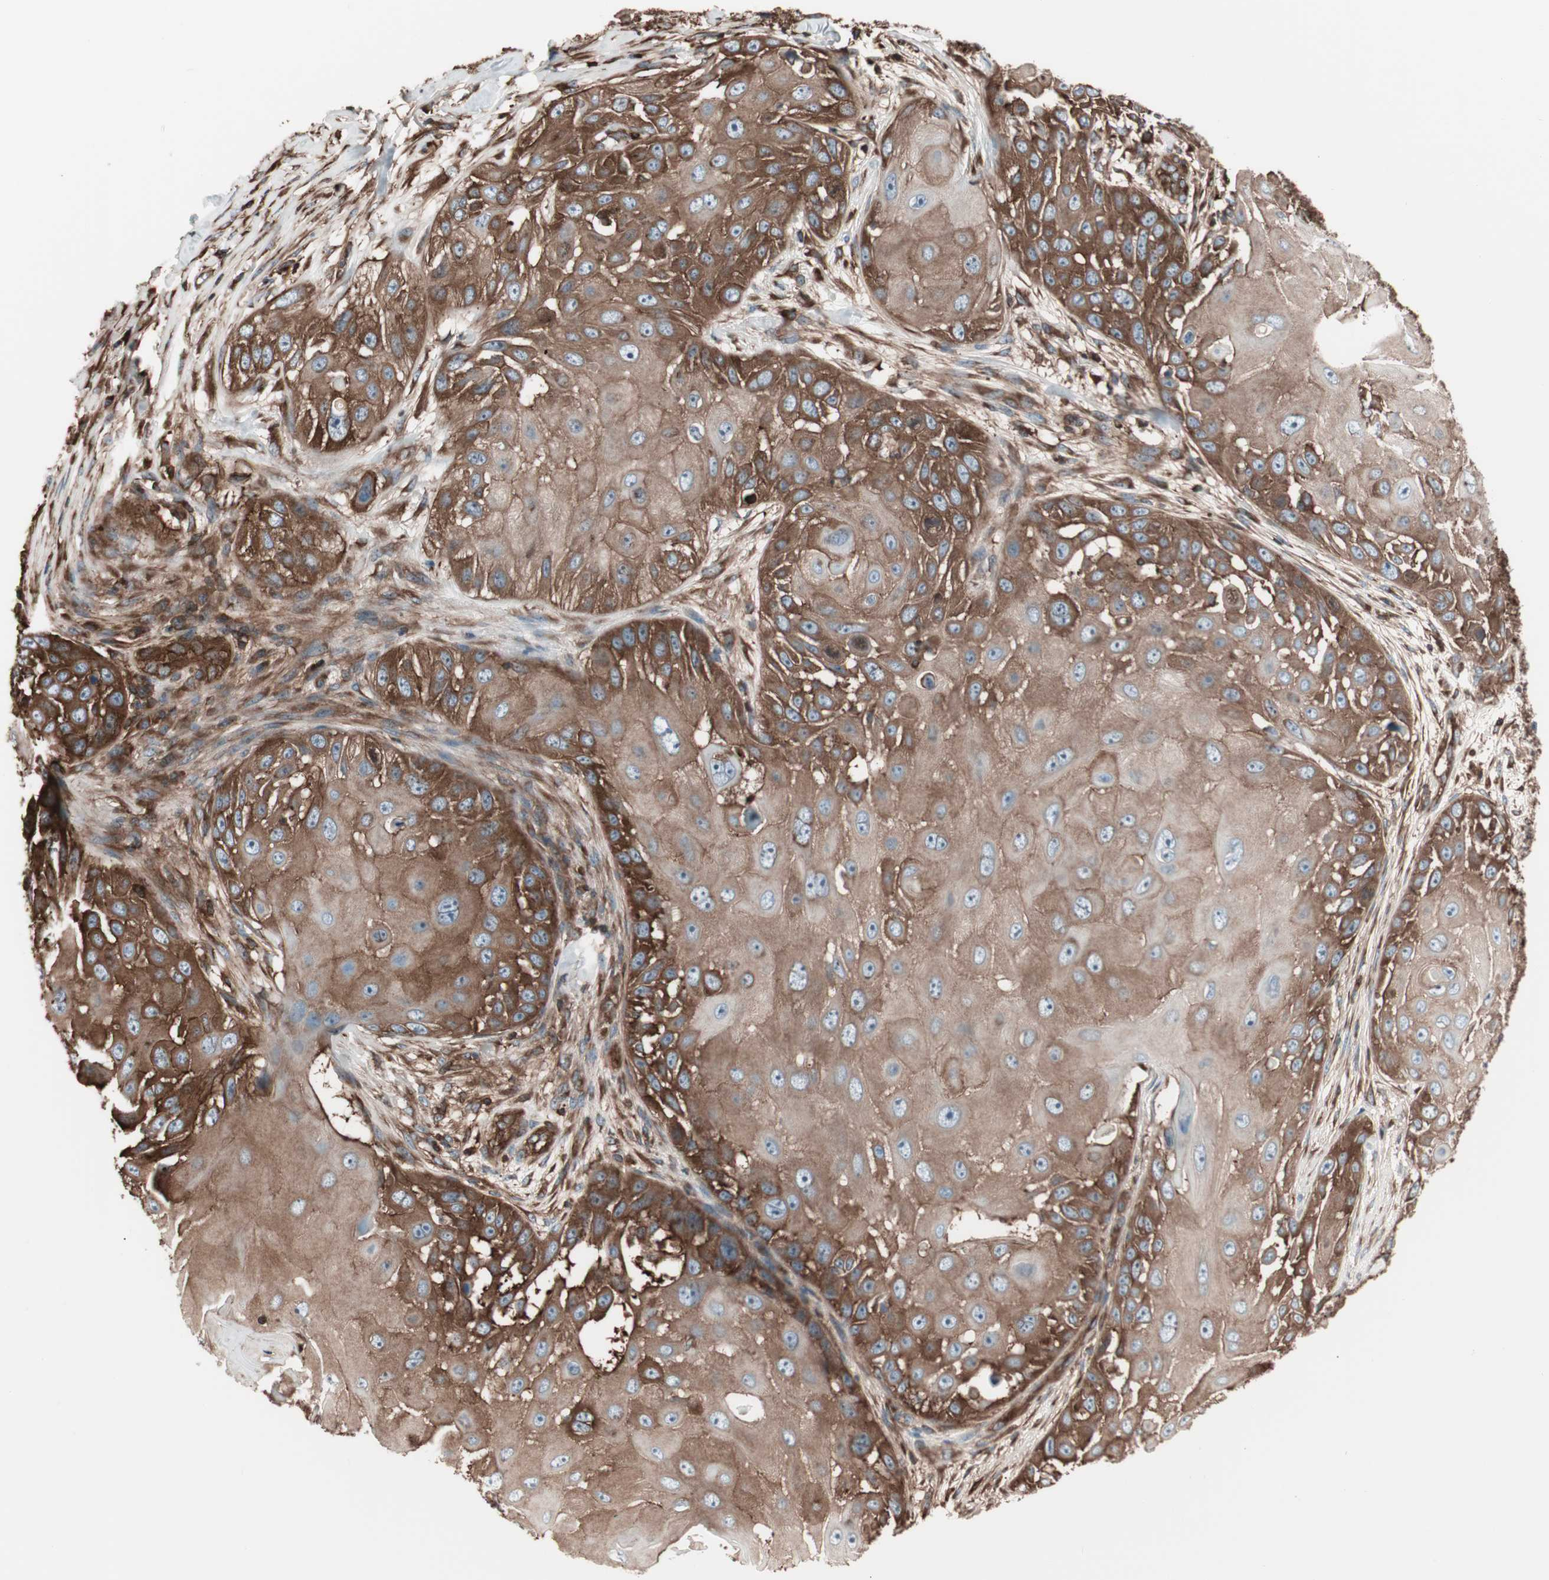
{"staining": {"intensity": "strong", "quantity": ">75%", "location": "cytoplasmic/membranous"}, "tissue": "skin cancer", "cell_type": "Tumor cells", "image_type": "cancer", "snomed": [{"axis": "morphology", "description": "Squamous cell carcinoma, NOS"}, {"axis": "topography", "description": "Skin"}], "caption": "DAB (3,3'-diaminobenzidine) immunohistochemical staining of skin cancer displays strong cytoplasmic/membranous protein positivity in approximately >75% of tumor cells.", "gene": "TCP11L1", "patient": {"sex": "female", "age": 44}}